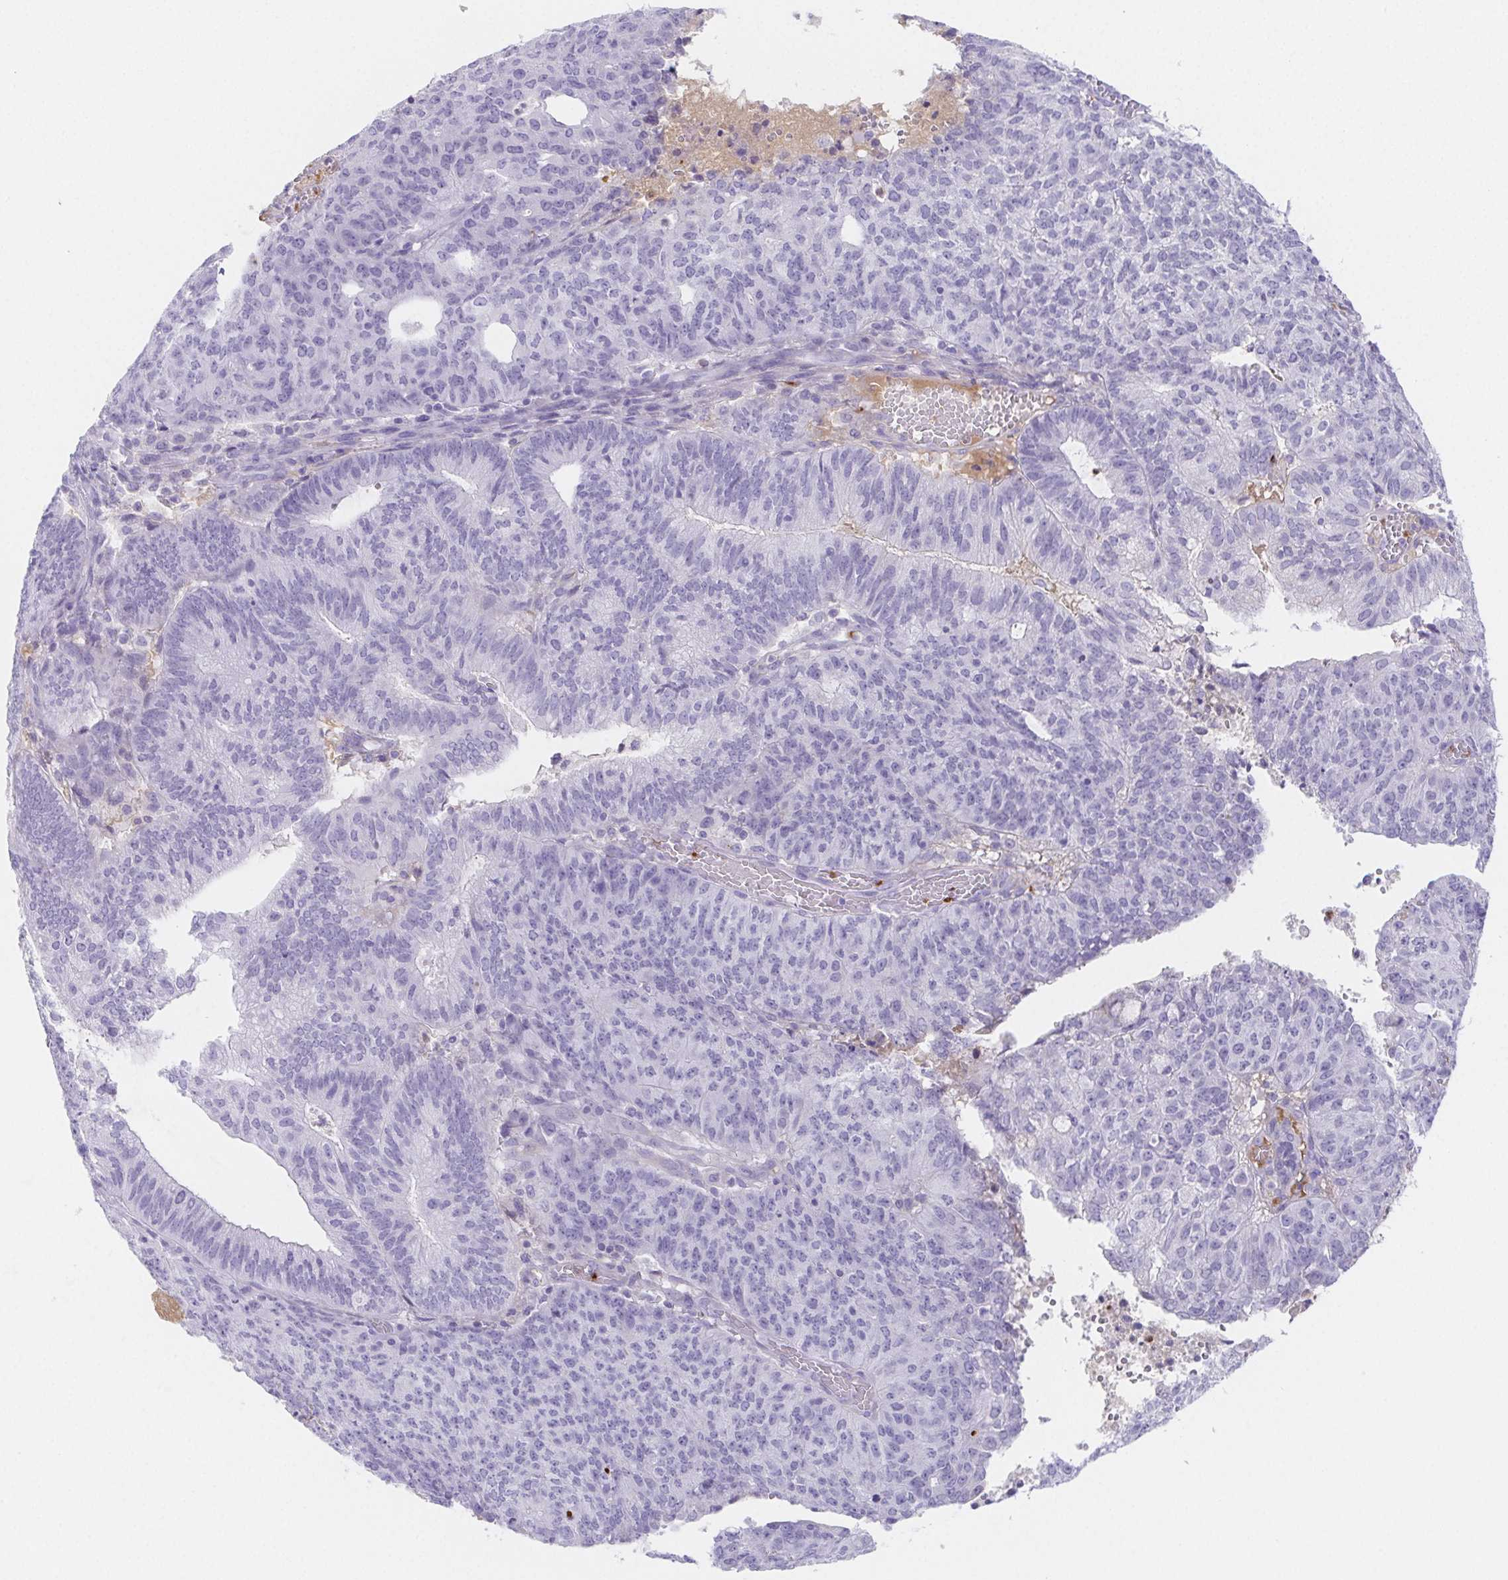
{"staining": {"intensity": "negative", "quantity": "none", "location": "none"}, "tissue": "endometrial cancer", "cell_type": "Tumor cells", "image_type": "cancer", "snomed": [{"axis": "morphology", "description": "Adenocarcinoma, NOS"}, {"axis": "topography", "description": "Endometrium"}], "caption": "Tumor cells show no significant protein staining in endometrial cancer (adenocarcinoma).", "gene": "ITIH2", "patient": {"sex": "female", "age": 82}}